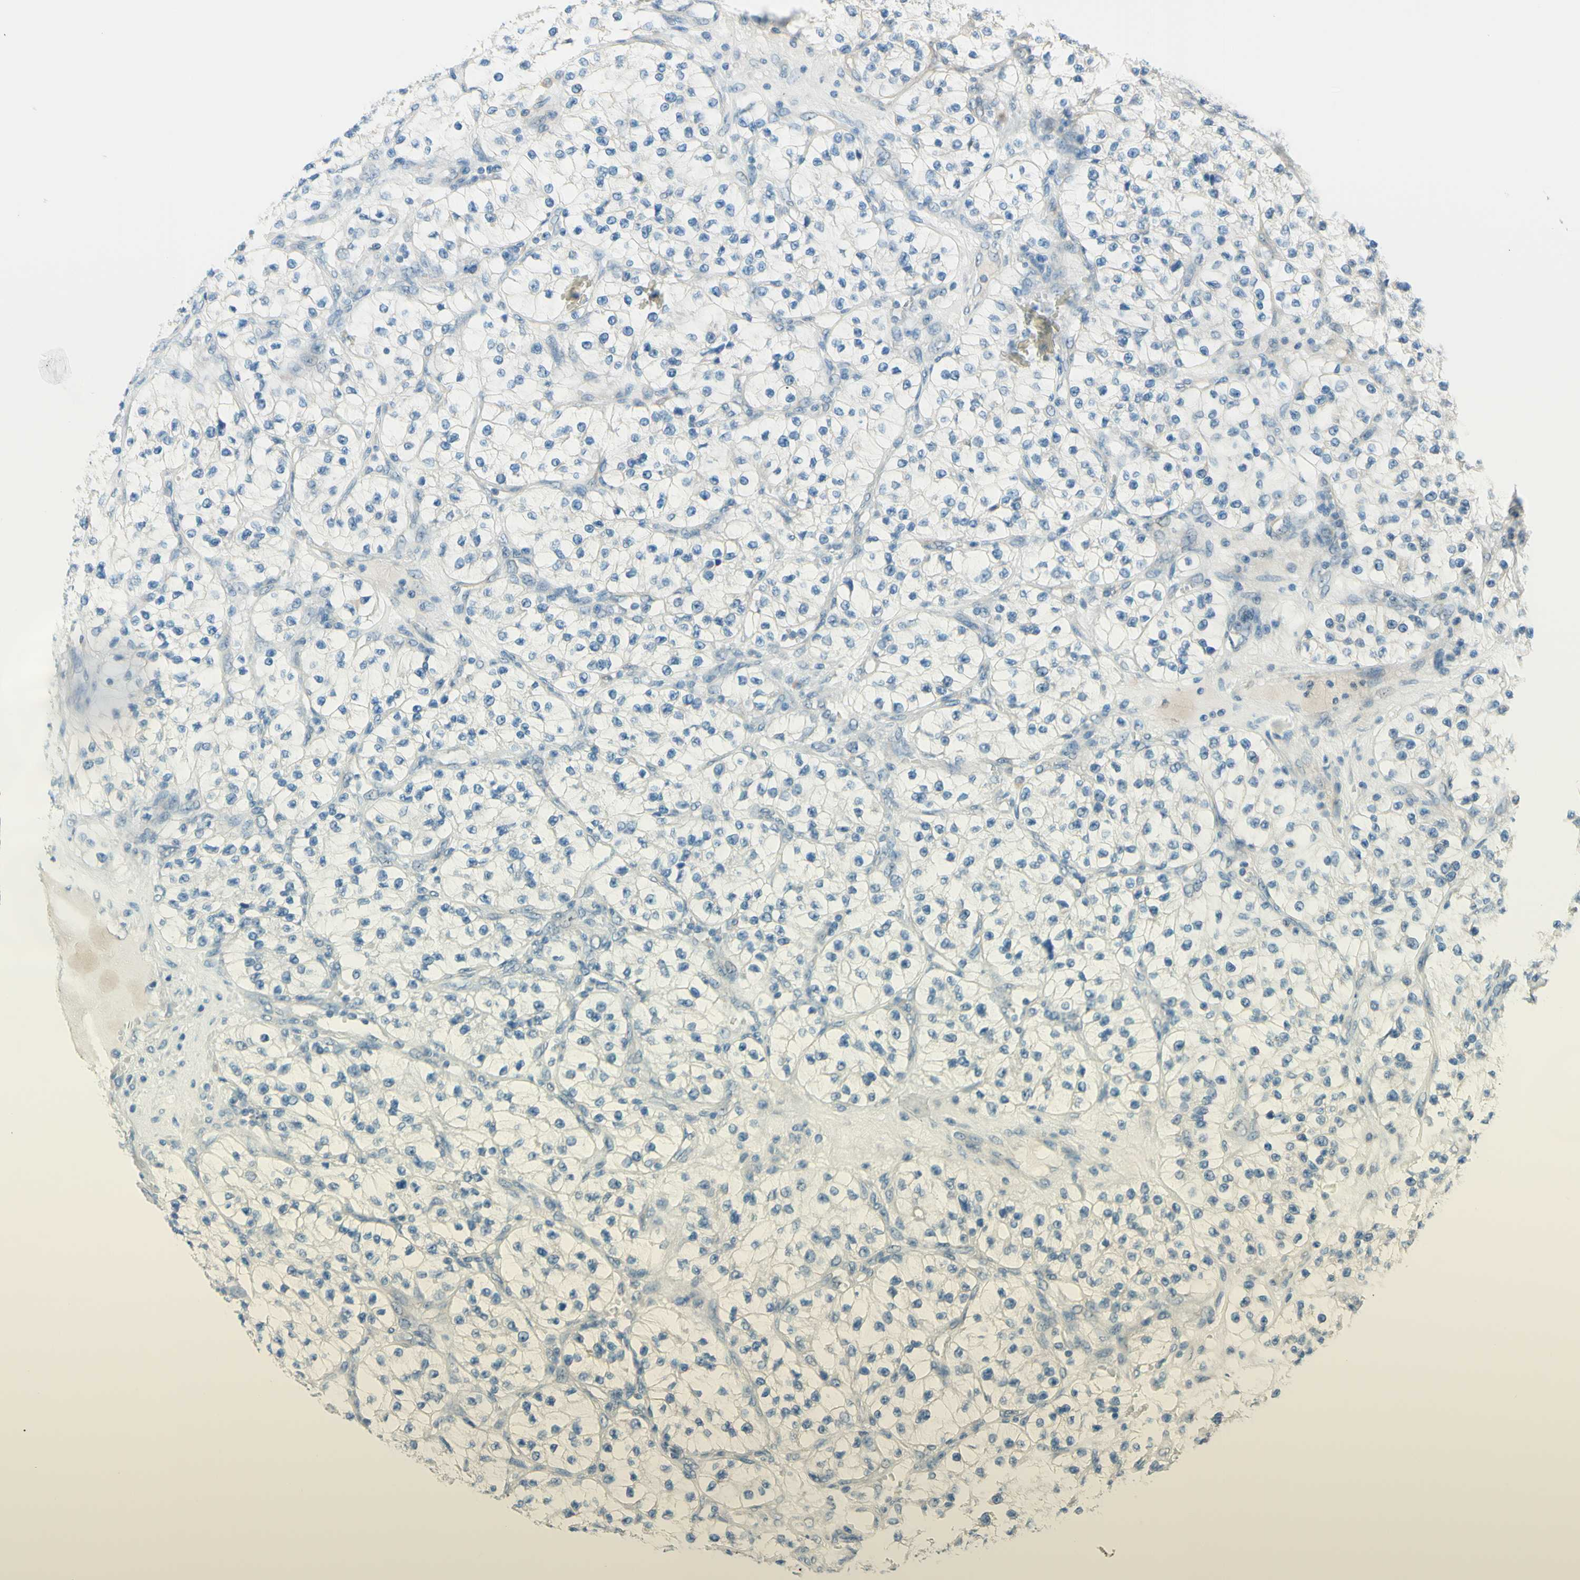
{"staining": {"intensity": "negative", "quantity": "none", "location": "none"}, "tissue": "renal cancer", "cell_type": "Tumor cells", "image_type": "cancer", "snomed": [{"axis": "morphology", "description": "Adenocarcinoma, NOS"}, {"axis": "topography", "description": "Kidney"}], "caption": "Protein analysis of renal adenocarcinoma displays no significant positivity in tumor cells.", "gene": "JPH1", "patient": {"sex": "female", "age": 57}}